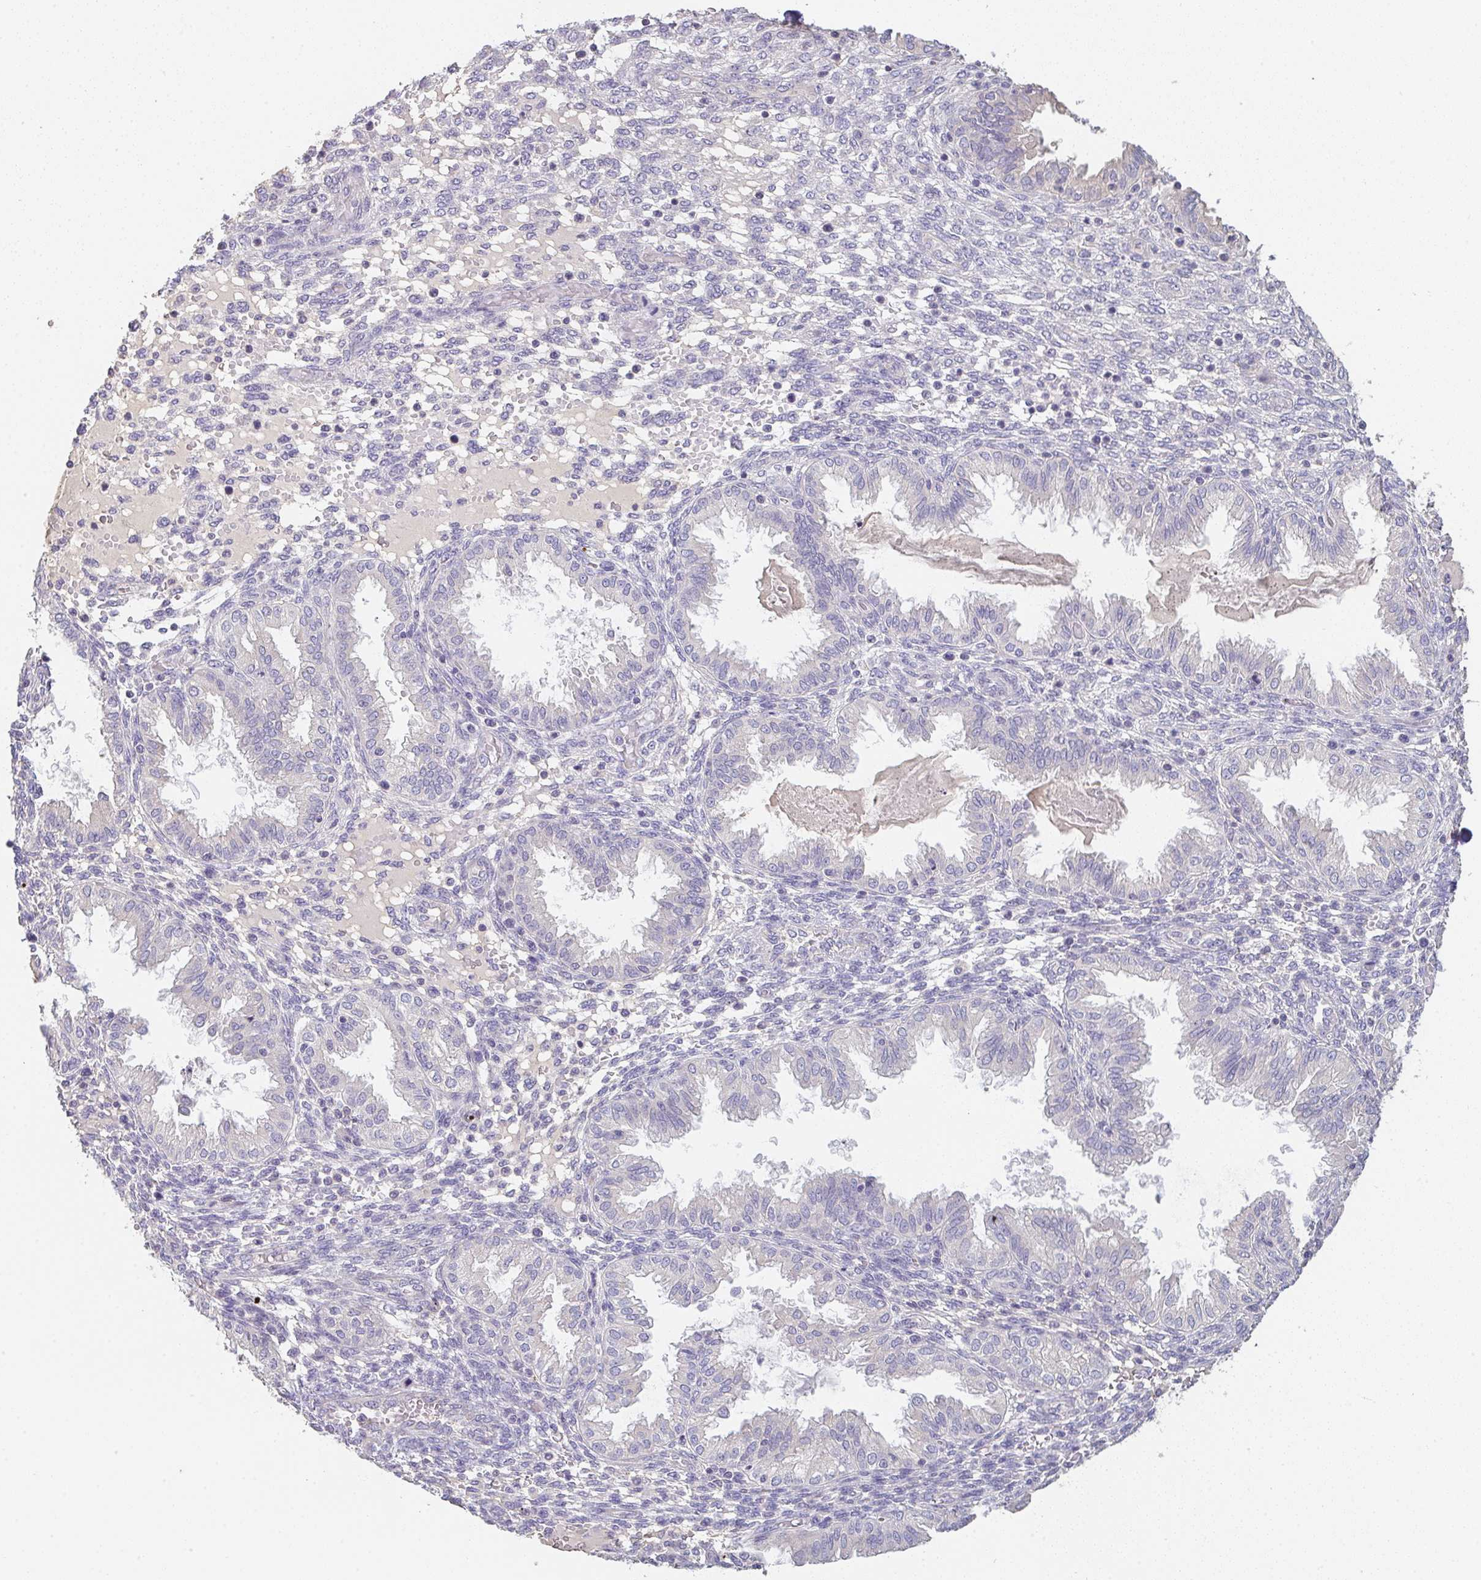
{"staining": {"intensity": "negative", "quantity": "none", "location": "none"}, "tissue": "endometrium", "cell_type": "Cells in endometrial stroma", "image_type": "normal", "snomed": [{"axis": "morphology", "description": "Normal tissue, NOS"}, {"axis": "topography", "description": "Endometrium"}], "caption": "IHC image of unremarkable endometrium stained for a protein (brown), which displays no positivity in cells in endometrial stroma. (IHC, brightfield microscopy, high magnification).", "gene": "ZNF215", "patient": {"sex": "female", "age": 33}}